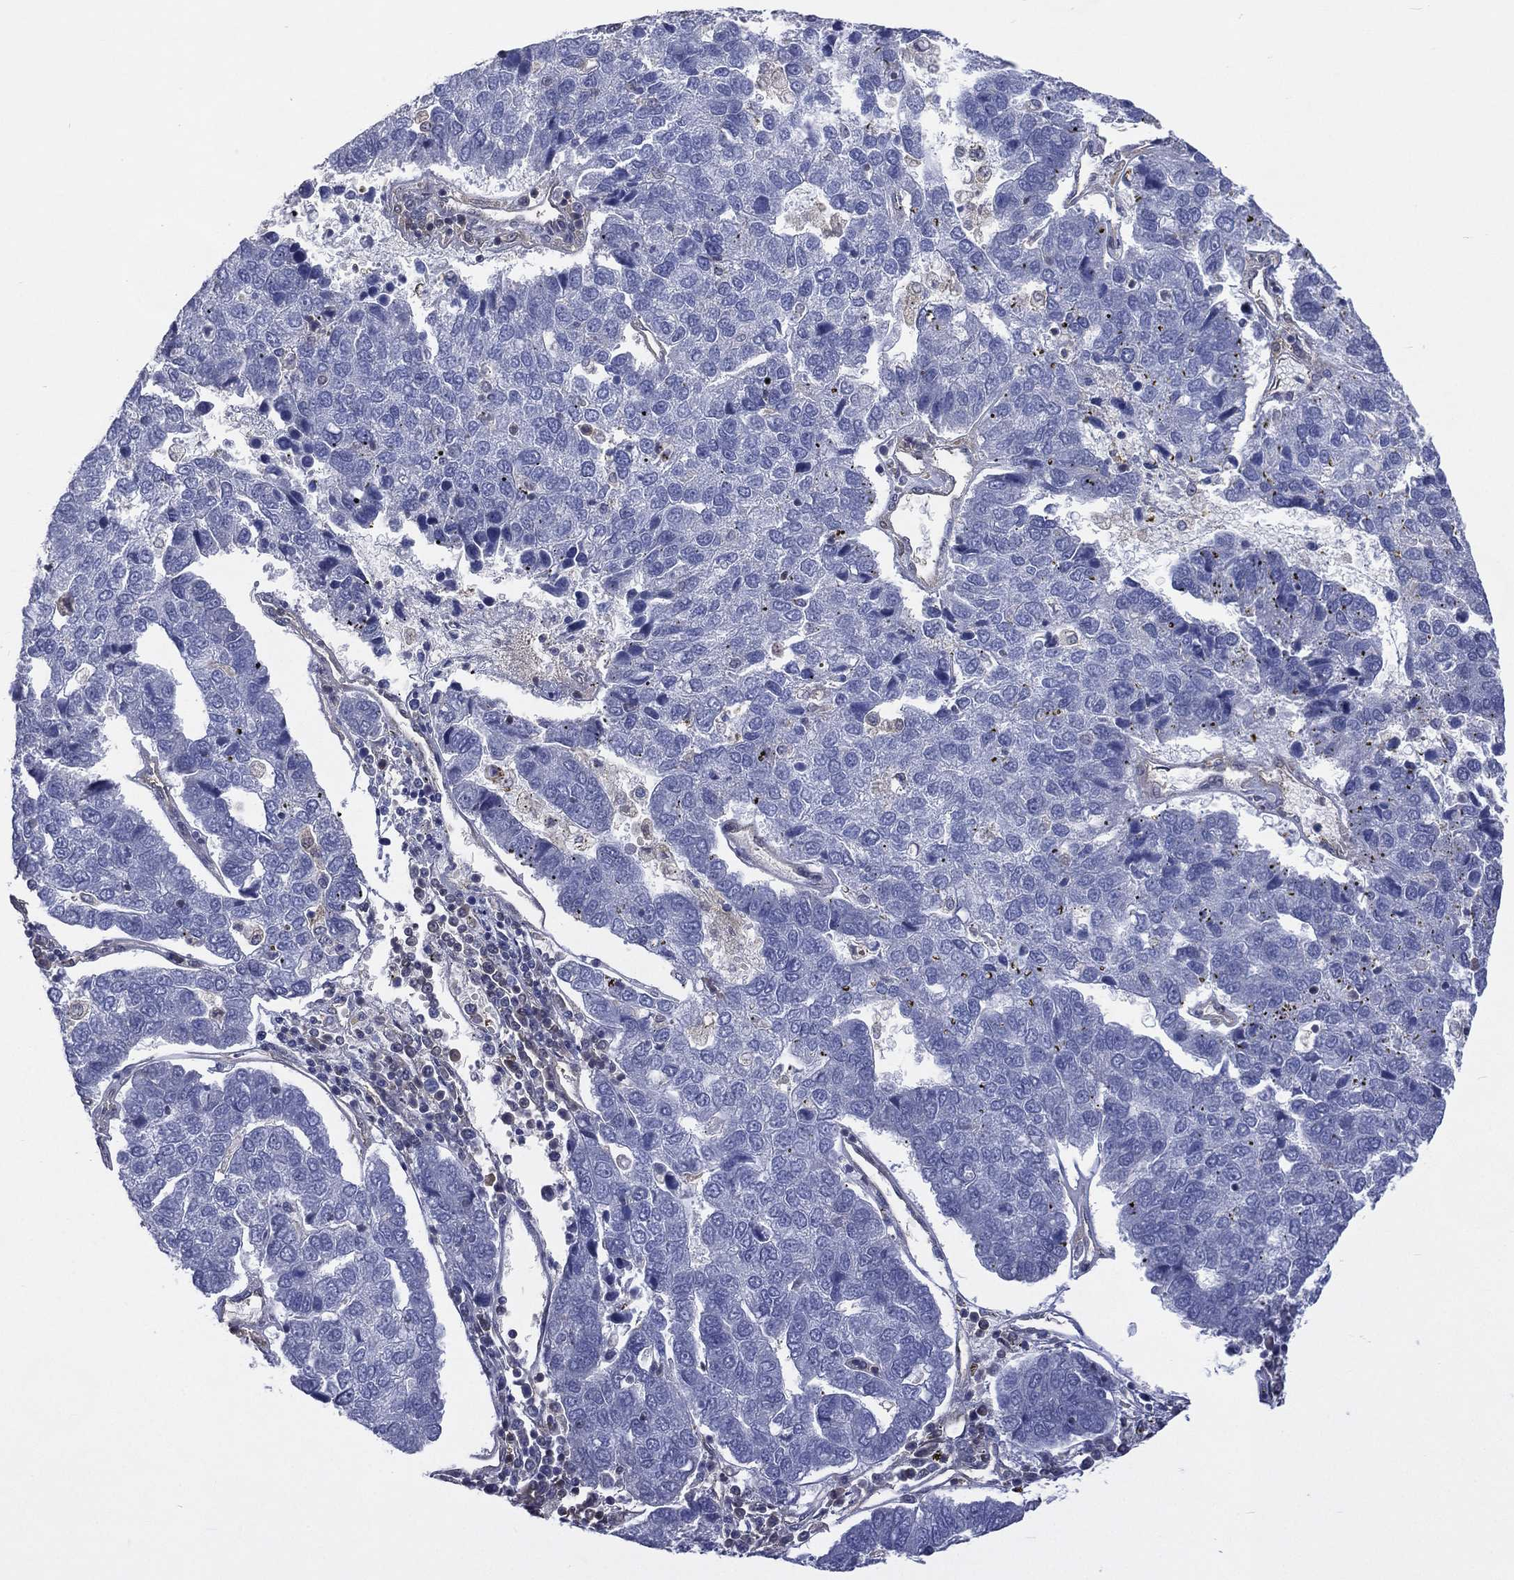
{"staining": {"intensity": "negative", "quantity": "none", "location": "none"}, "tissue": "pancreatic cancer", "cell_type": "Tumor cells", "image_type": "cancer", "snomed": [{"axis": "morphology", "description": "Adenocarcinoma, NOS"}, {"axis": "topography", "description": "Pancreas"}], "caption": "An immunohistochemistry (IHC) histopathology image of pancreatic cancer is shown. There is no staining in tumor cells of pancreatic cancer.", "gene": "MTAP", "patient": {"sex": "female", "age": 61}}